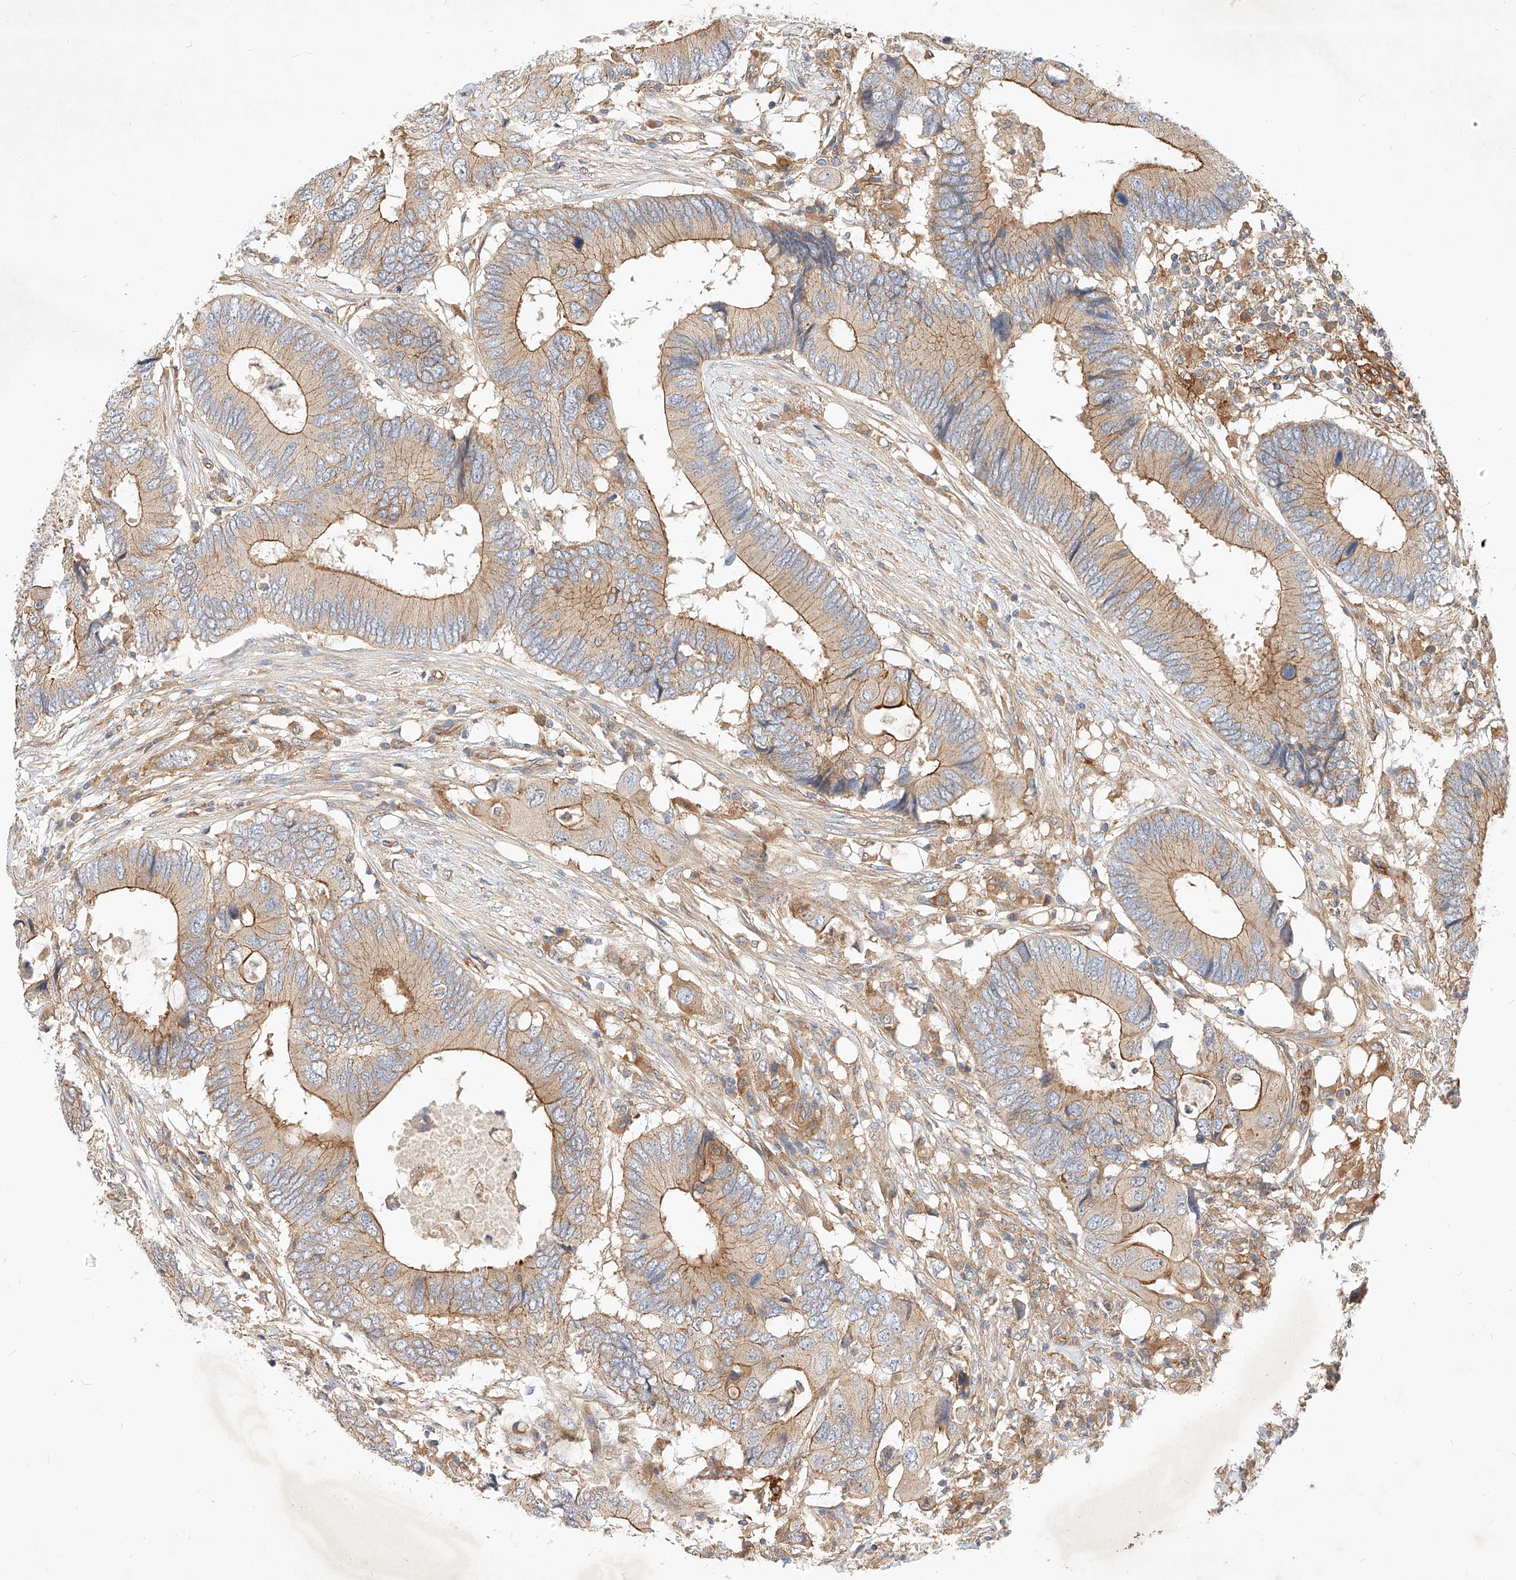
{"staining": {"intensity": "moderate", "quantity": "25%-75%", "location": "cytoplasmic/membranous"}, "tissue": "colorectal cancer", "cell_type": "Tumor cells", "image_type": "cancer", "snomed": [{"axis": "morphology", "description": "Adenocarcinoma, NOS"}, {"axis": "topography", "description": "Colon"}], "caption": "Protein staining of colorectal adenocarcinoma tissue displays moderate cytoplasmic/membranous positivity in approximately 25%-75% of tumor cells. The staining is performed using DAB (3,3'-diaminobenzidine) brown chromogen to label protein expression. The nuclei are counter-stained blue using hematoxylin.", "gene": "NFAM1", "patient": {"sex": "male", "age": 71}}